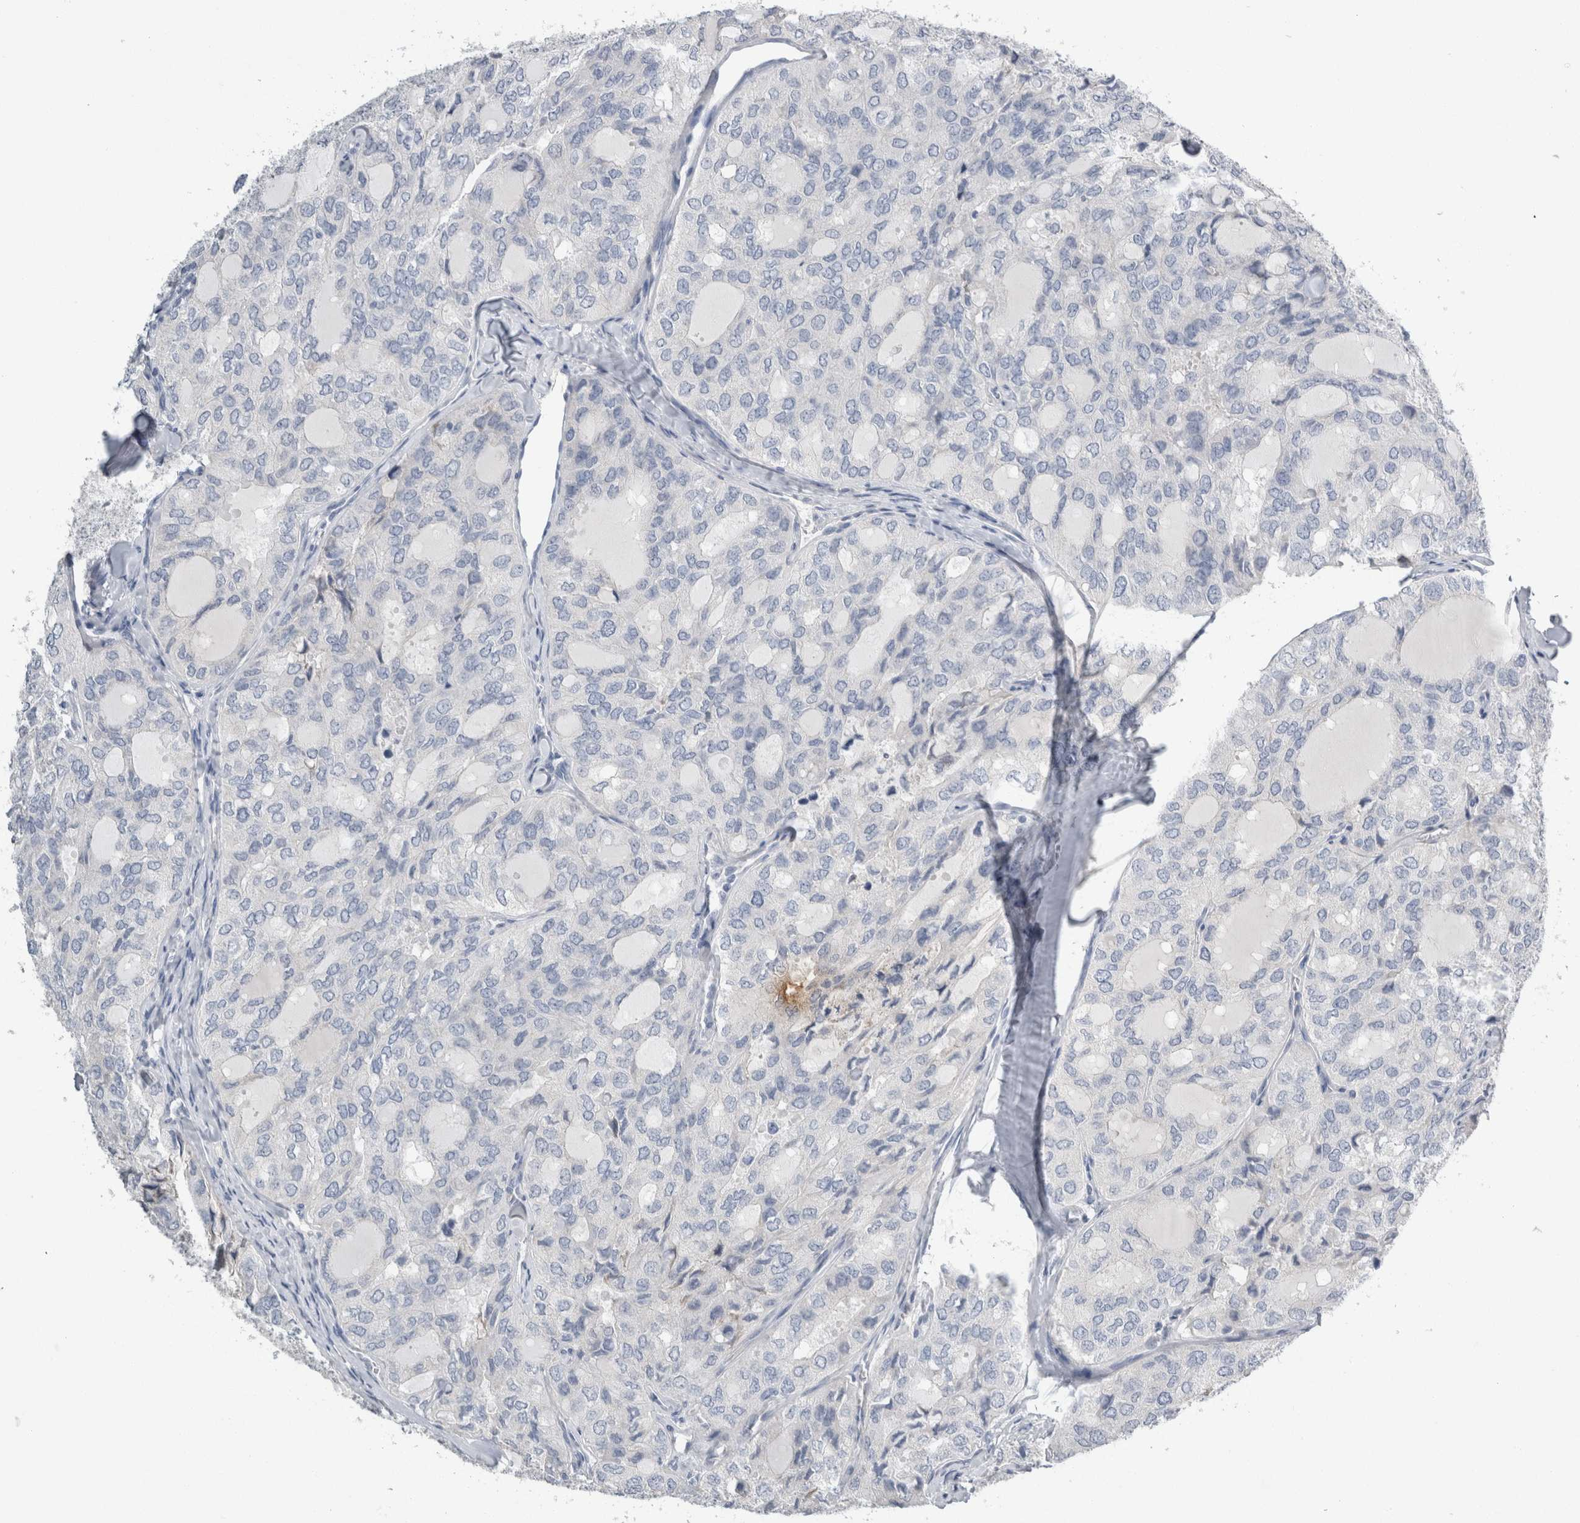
{"staining": {"intensity": "negative", "quantity": "none", "location": "none"}, "tissue": "thyroid cancer", "cell_type": "Tumor cells", "image_type": "cancer", "snomed": [{"axis": "morphology", "description": "Follicular adenoma carcinoma, NOS"}, {"axis": "topography", "description": "Thyroid gland"}], "caption": "IHC histopathology image of thyroid follicular adenoma carcinoma stained for a protein (brown), which shows no staining in tumor cells.", "gene": "NEFM", "patient": {"sex": "male", "age": 75}}